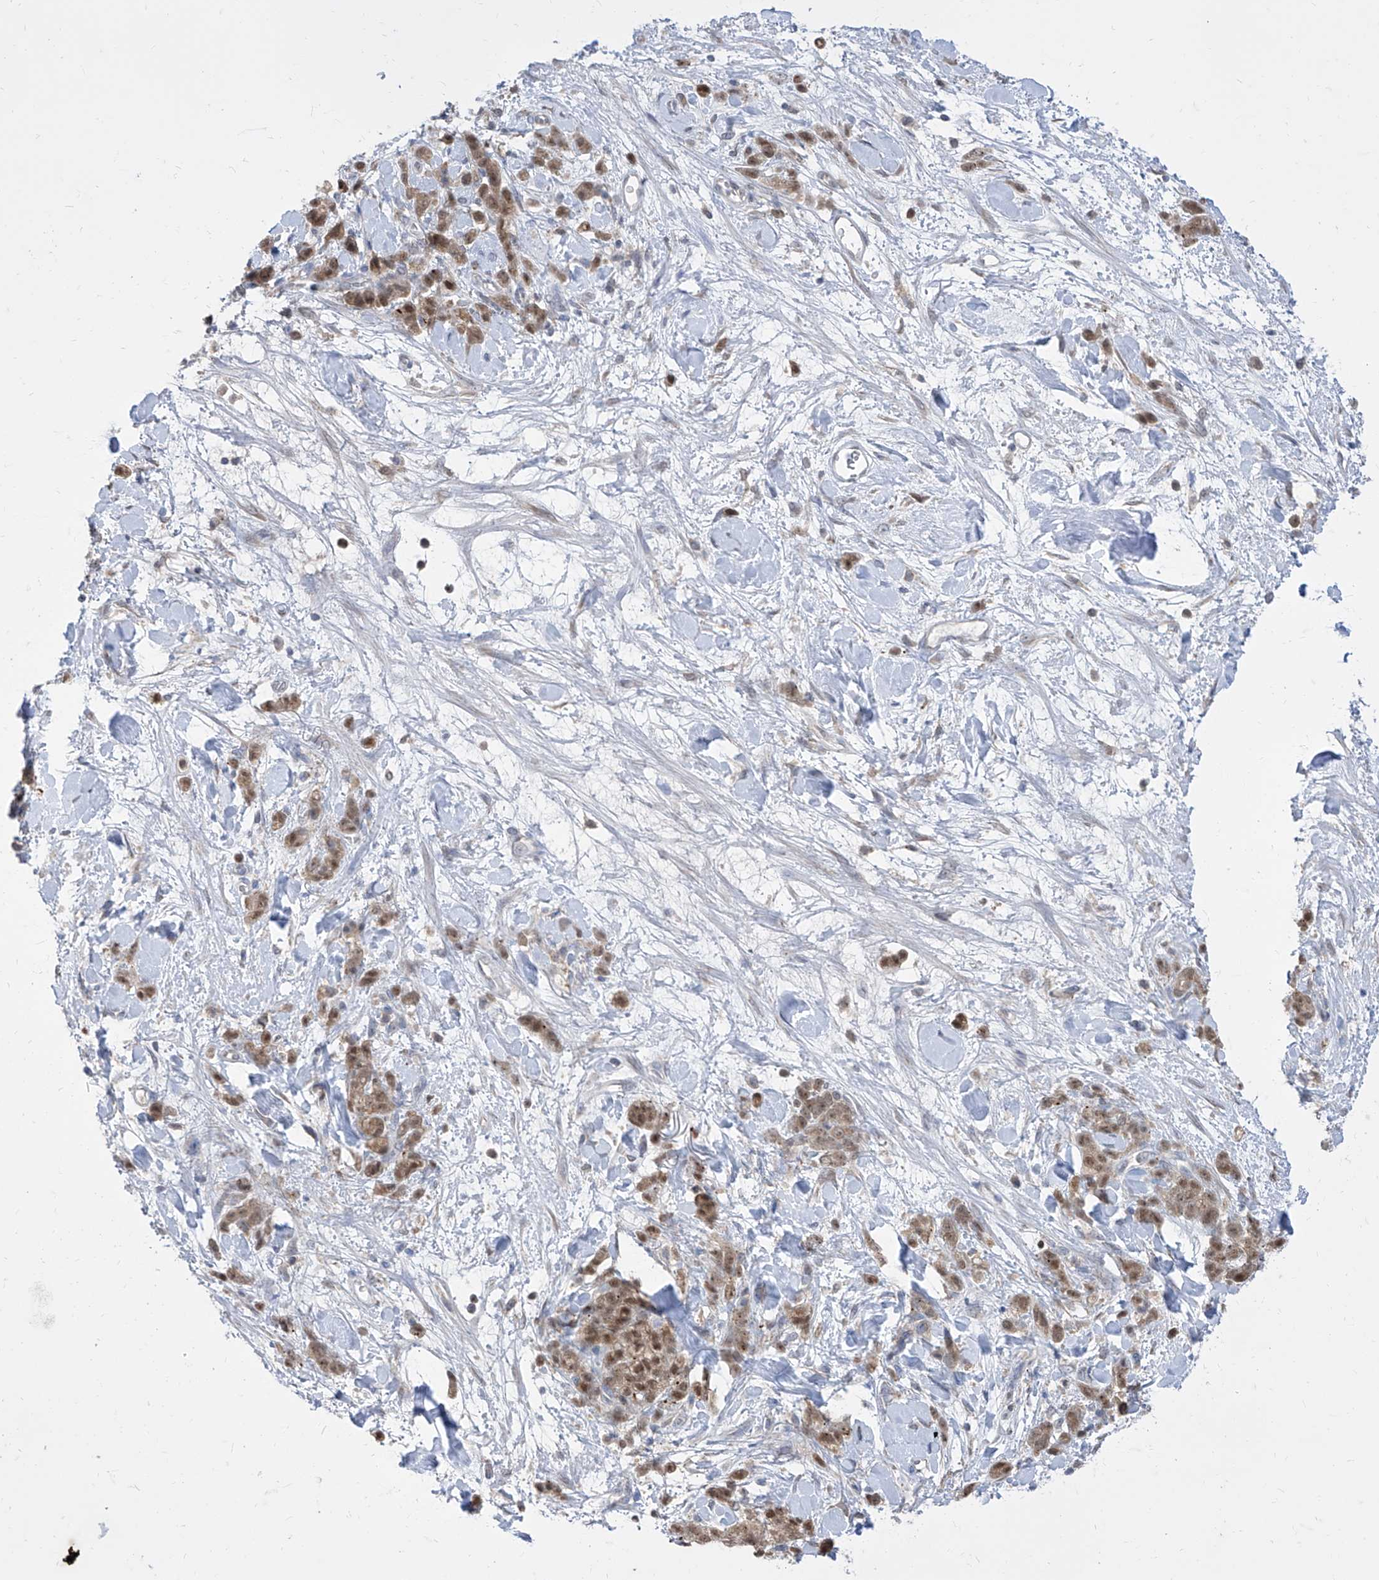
{"staining": {"intensity": "moderate", "quantity": ">75%", "location": "cytoplasmic/membranous,nuclear"}, "tissue": "stomach cancer", "cell_type": "Tumor cells", "image_type": "cancer", "snomed": [{"axis": "morphology", "description": "Normal tissue, NOS"}, {"axis": "morphology", "description": "Adenocarcinoma, NOS"}, {"axis": "topography", "description": "Stomach"}], "caption": "A medium amount of moderate cytoplasmic/membranous and nuclear positivity is identified in about >75% of tumor cells in stomach cancer (adenocarcinoma) tissue.", "gene": "BROX", "patient": {"sex": "male", "age": 82}}